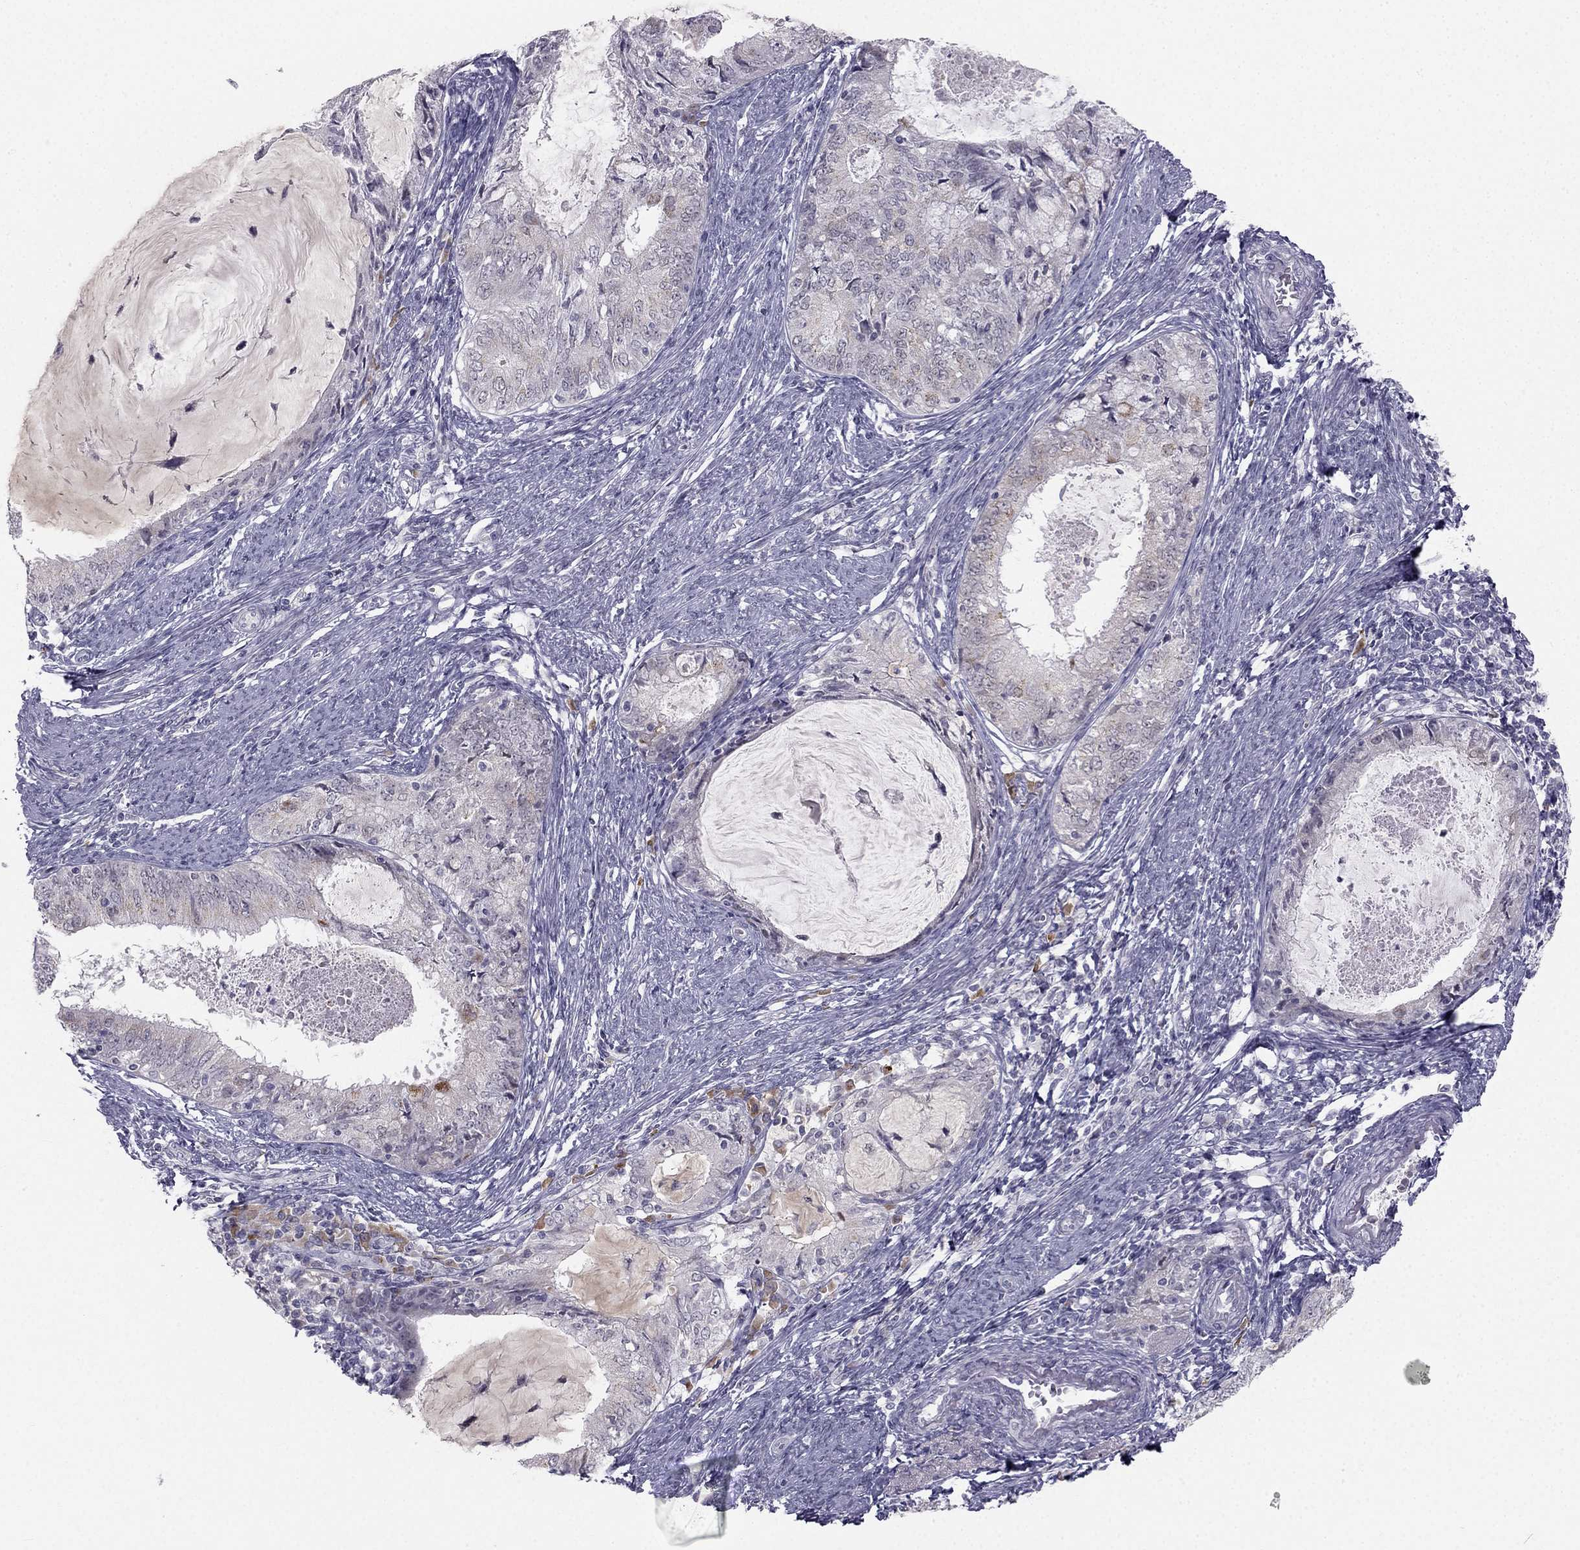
{"staining": {"intensity": "weak", "quantity": "<25%", "location": "cytoplasmic/membranous"}, "tissue": "endometrial cancer", "cell_type": "Tumor cells", "image_type": "cancer", "snomed": [{"axis": "morphology", "description": "Adenocarcinoma, NOS"}, {"axis": "topography", "description": "Endometrium"}], "caption": "Protein analysis of endometrial cancer demonstrates no significant staining in tumor cells.", "gene": "TRPS1", "patient": {"sex": "female", "age": 57}}